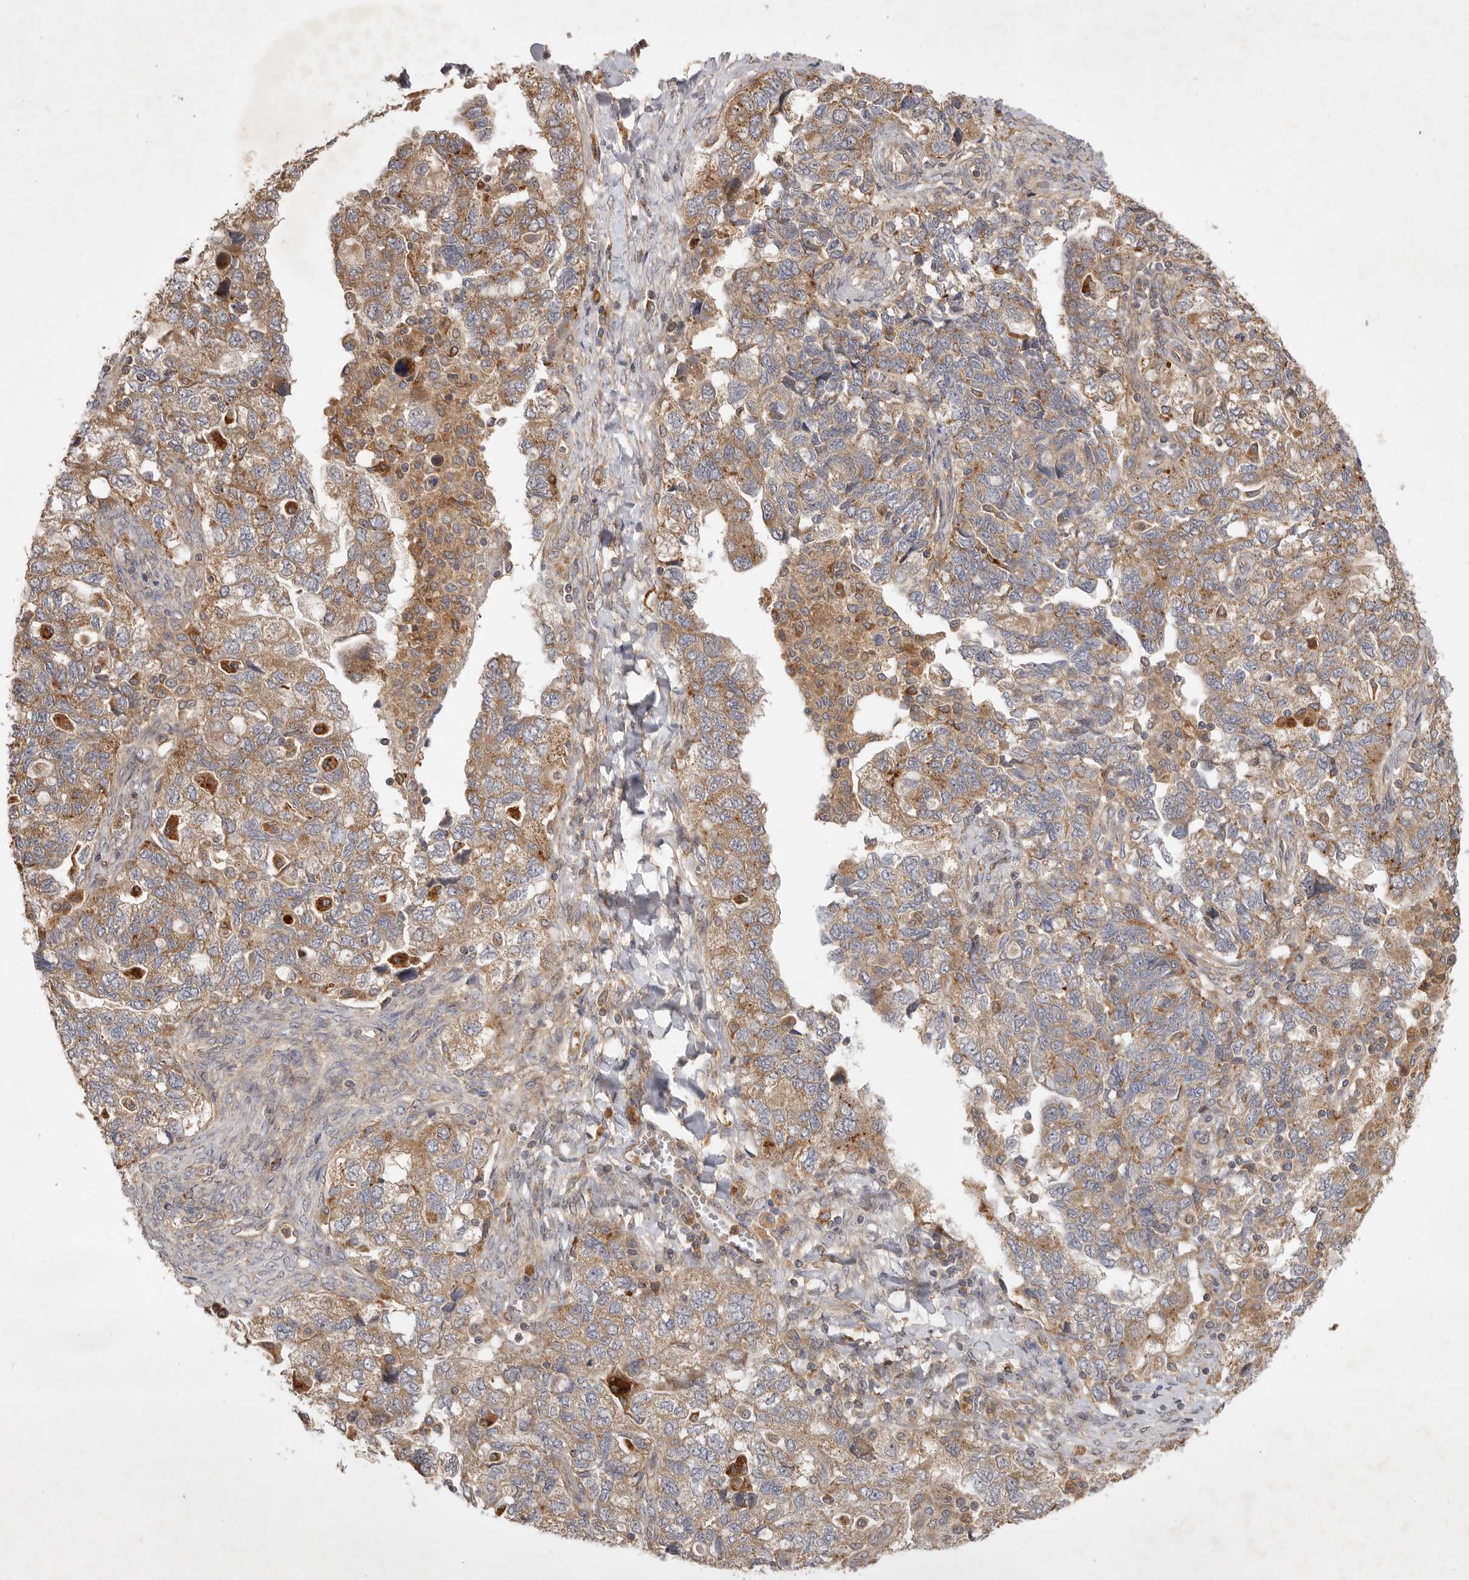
{"staining": {"intensity": "moderate", "quantity": ">75%", "location": "cytoplasmic/membranous"}, "tissue": "ovarian cancer", "cell_type": "Tumor cells", "image_type": "cancer", "snomed": [{"axis": "morphology", "description": "Carcinoma, NOS"}, {"axis": "morphology", "description": "Cystadenocarcinoma, serous, NOS"}, {"axis": "topography", "description": "Ovary"}], "caption": "This is a micrograph of IHC staining of serous cystadenocarcinoma (ovarian), which shows moderate positivity in the cytoplasmic/membranous of tumor cells.", "gene": "ZNF232", "patient": {"sex": "female", "age": 69}}